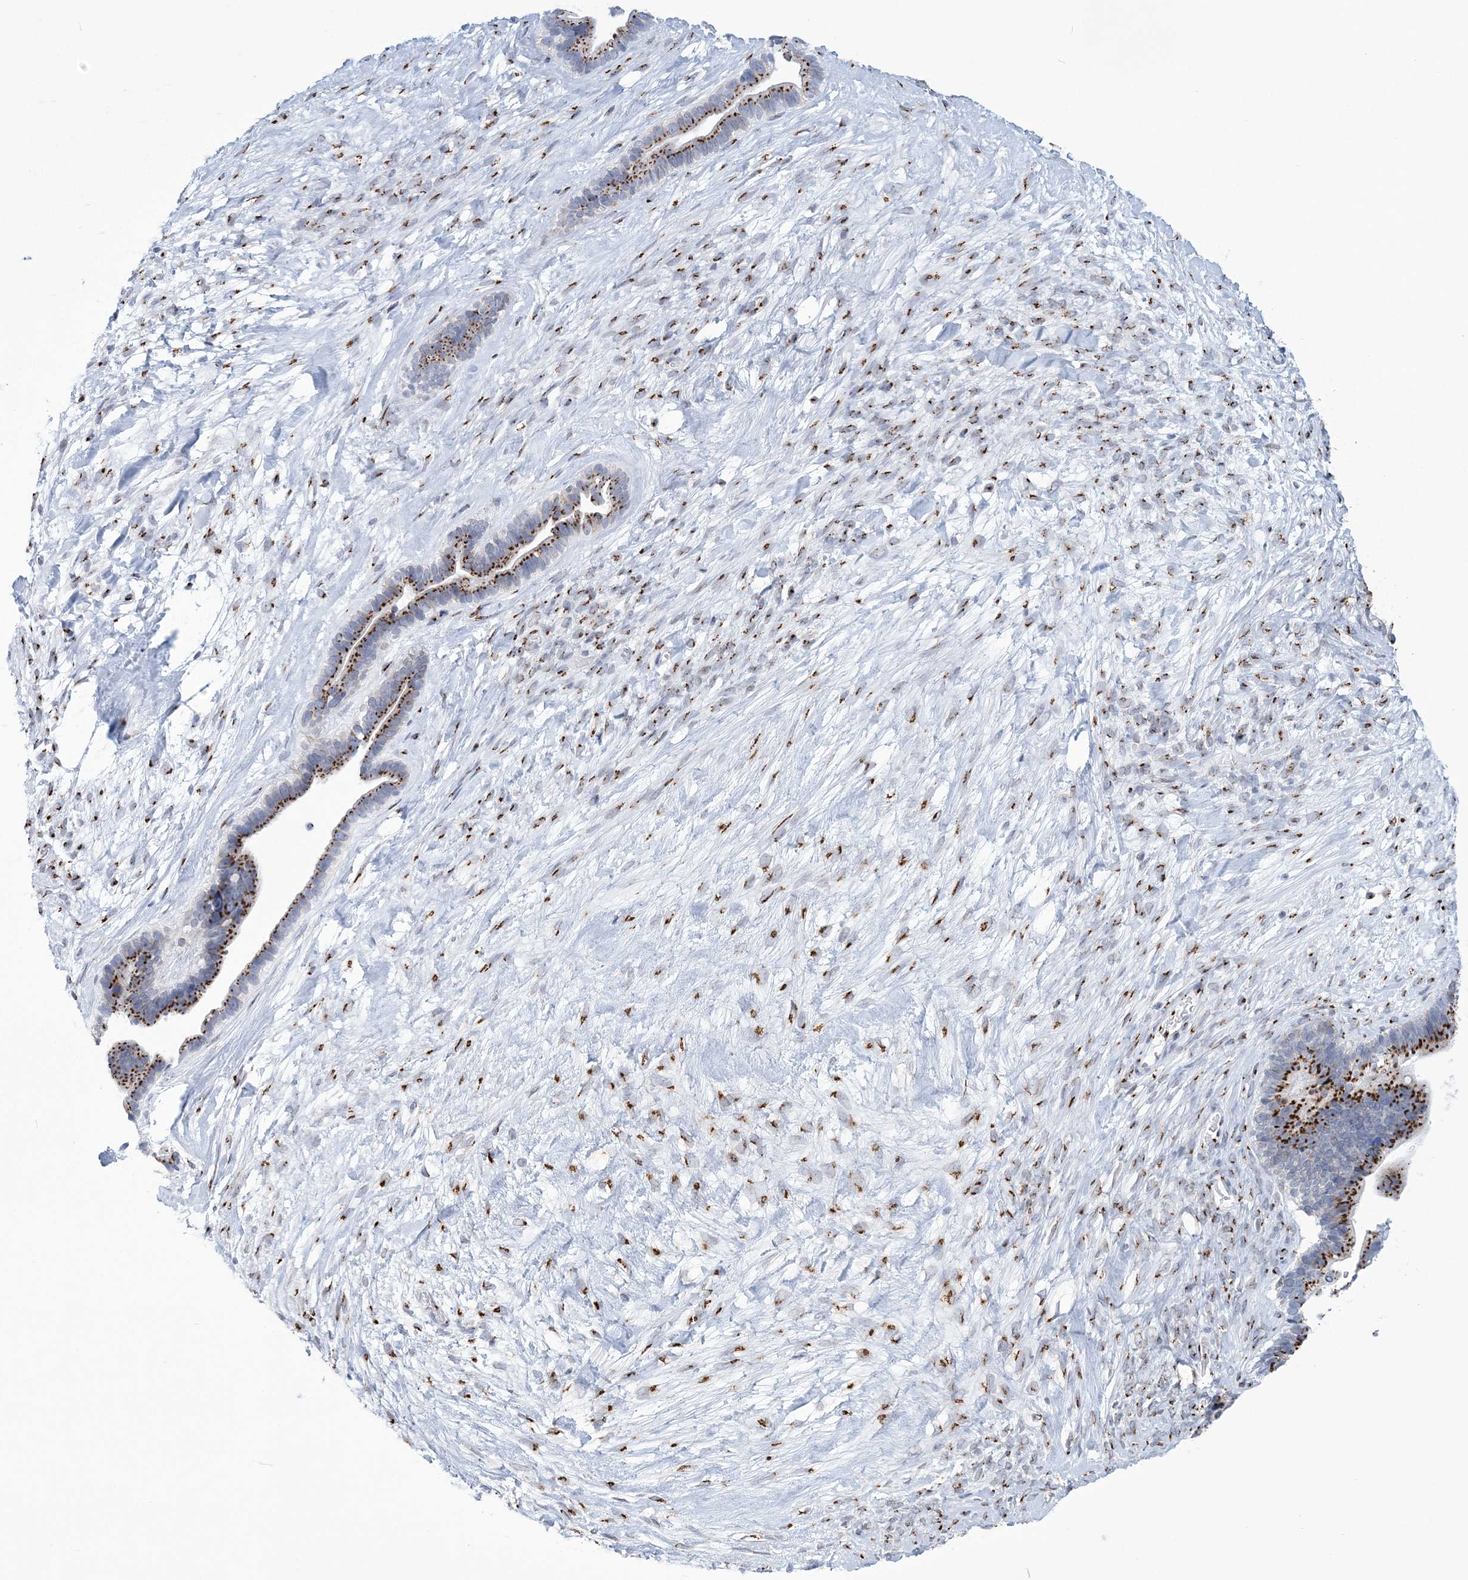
{"staining": {"intensity": "strong", "quantity": ">75%", "location": "cytoplasmic/membranous"}, "tissue": "ovarian cancer", "cell_type": "Tumor cells", "image_type": "cancer", "snomed": [{"axis": "morphology", "description": "Cystadenocarcinoma, serous, NOS"}, {"axis": "topography", "description": "Ovary"}], "caption": "Ovarian cancer (serous cystadenocarcinoma) stained with a brown dye demonstrates strong cytoplasmic/membranous positive expression in about >75% of tumor cells.", "gene": "SLX9", "patient": {"sex": "female", "age": 56}}